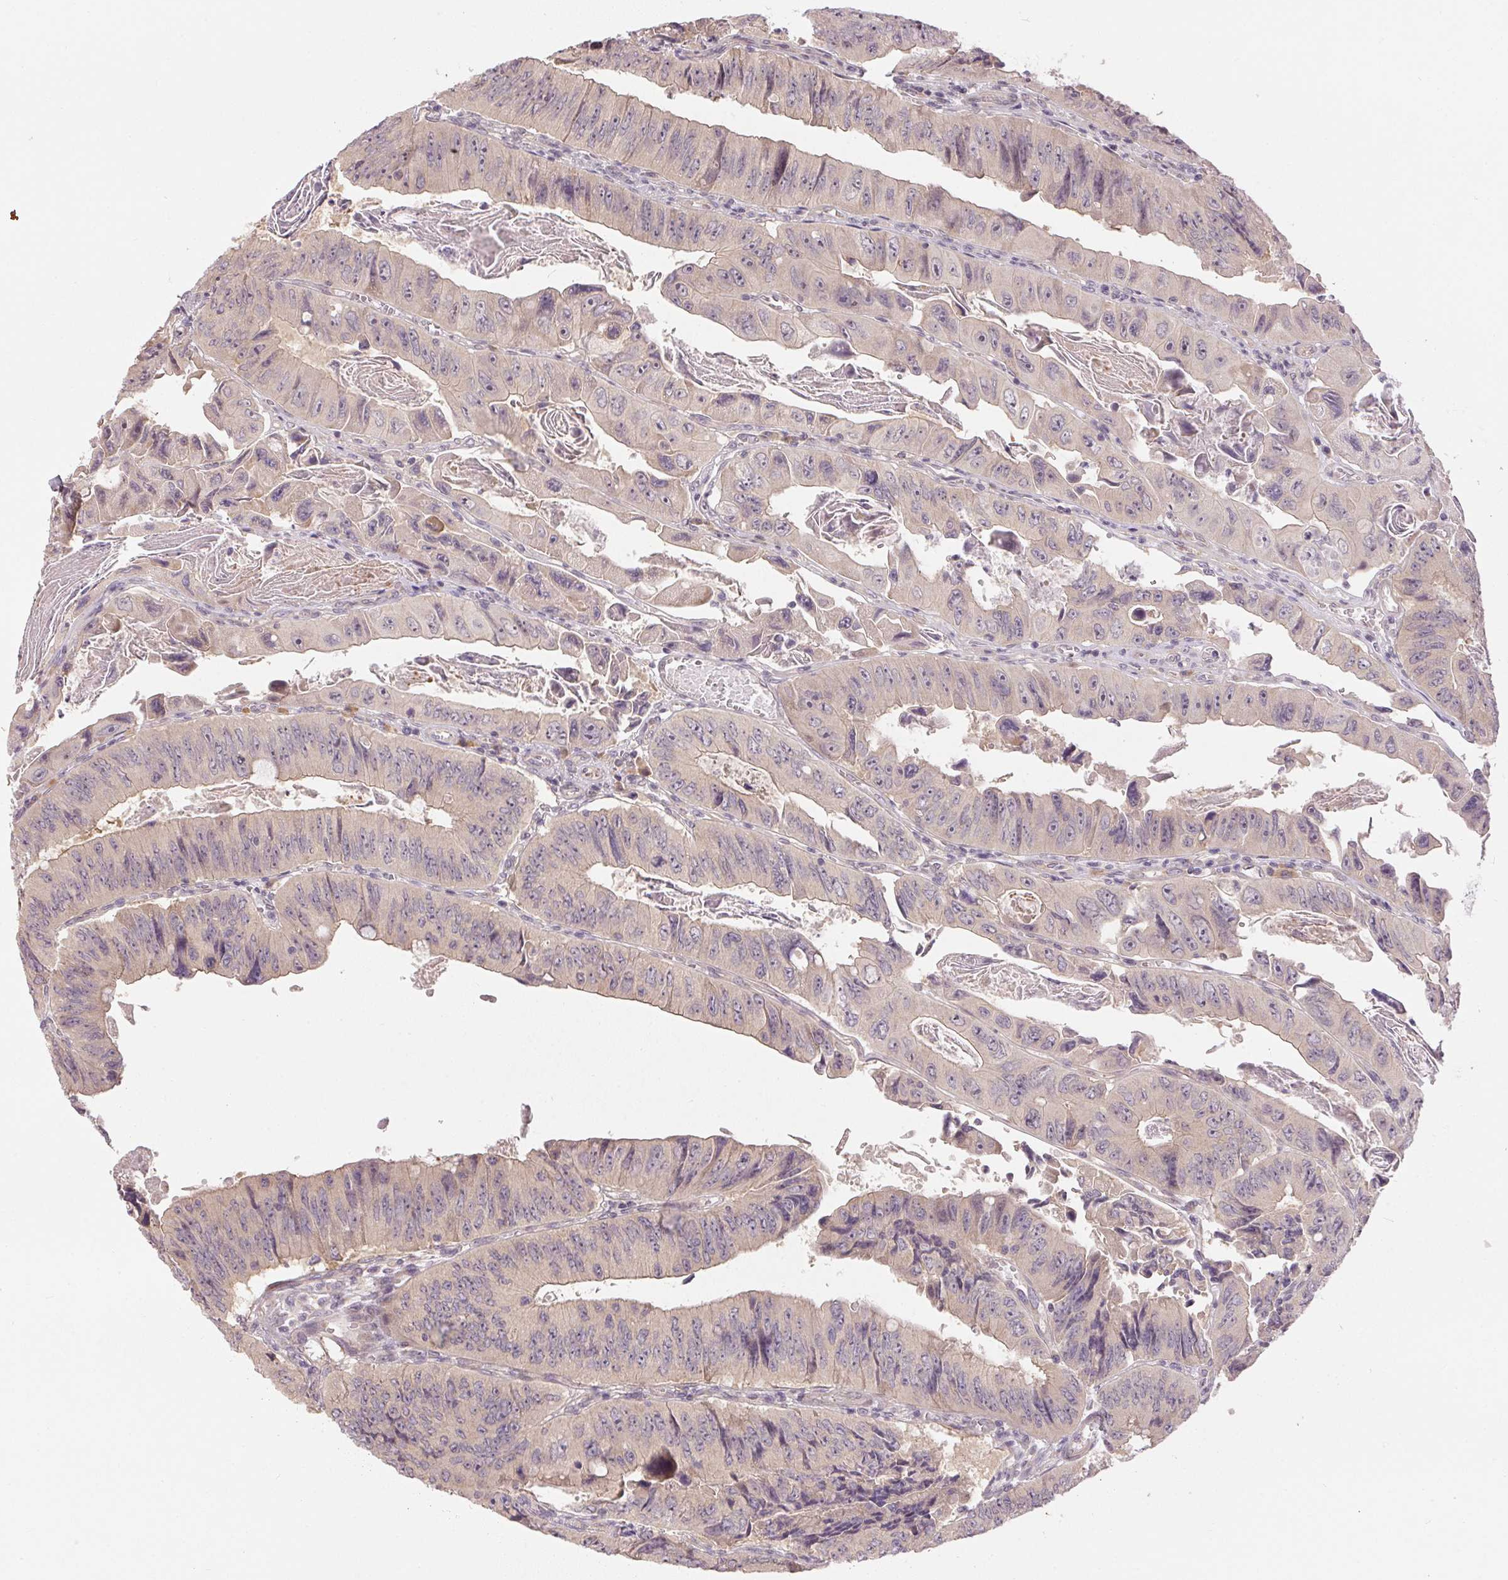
{"staining": {"intensity": "negative", "quantity": "none", "location": "none"}, "tissue": "colorectal cancer", "cell_type": "Tumor cells", "image_type": "cancer", "snomed": [{"axis": "morphology", "description": "Adenocarcinoma, NOS"}, {"axis": "topography", "description": "Colon"}], "caption": "Immunohistochemistry photomicrograph of colorectal cancer stained for a protein (brown), which exhibits no positivity in tumor cells.", "gene": "TTC23L", "patient": {"sex": "female", "age": 84}}